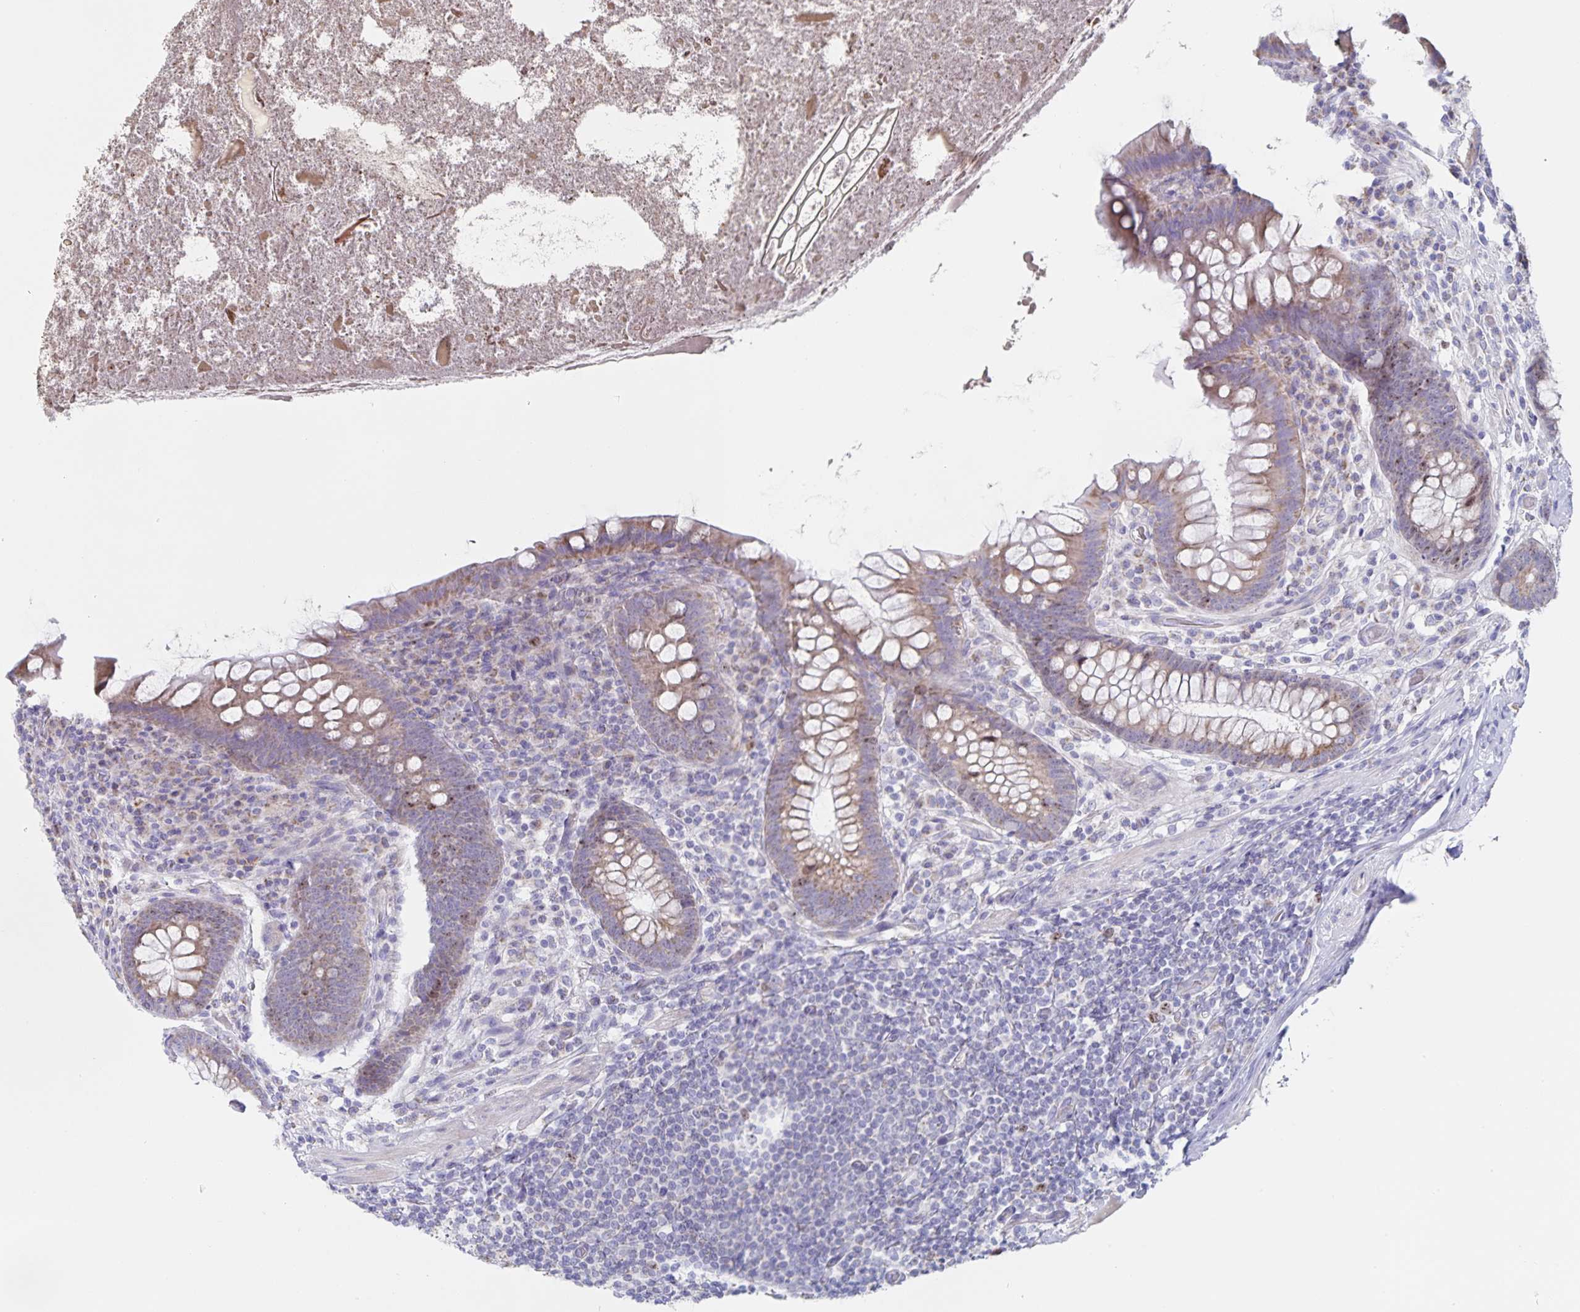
{"staining": {"intensity": "weak", "quantity": ">75%", "location": "cytoplasmic/membranous"}, "tissue": "appendix", "cell_type": "Glandular cells", "image_type": "normal", "snomed": [{"axis": "morphology", "description": "Normal tissue, NOS"}, {"axis": "topography", "description": "Appendix"}], "caption": "IHC photomicrograph of unremarkable human appendix stained for a protein (brown), which shows low levels of weak cytoplasmic/membranous expression in approximately >75% of glandular cells.", "gene": "CENPH", "patient": {"sex": "male", "age": 71}}